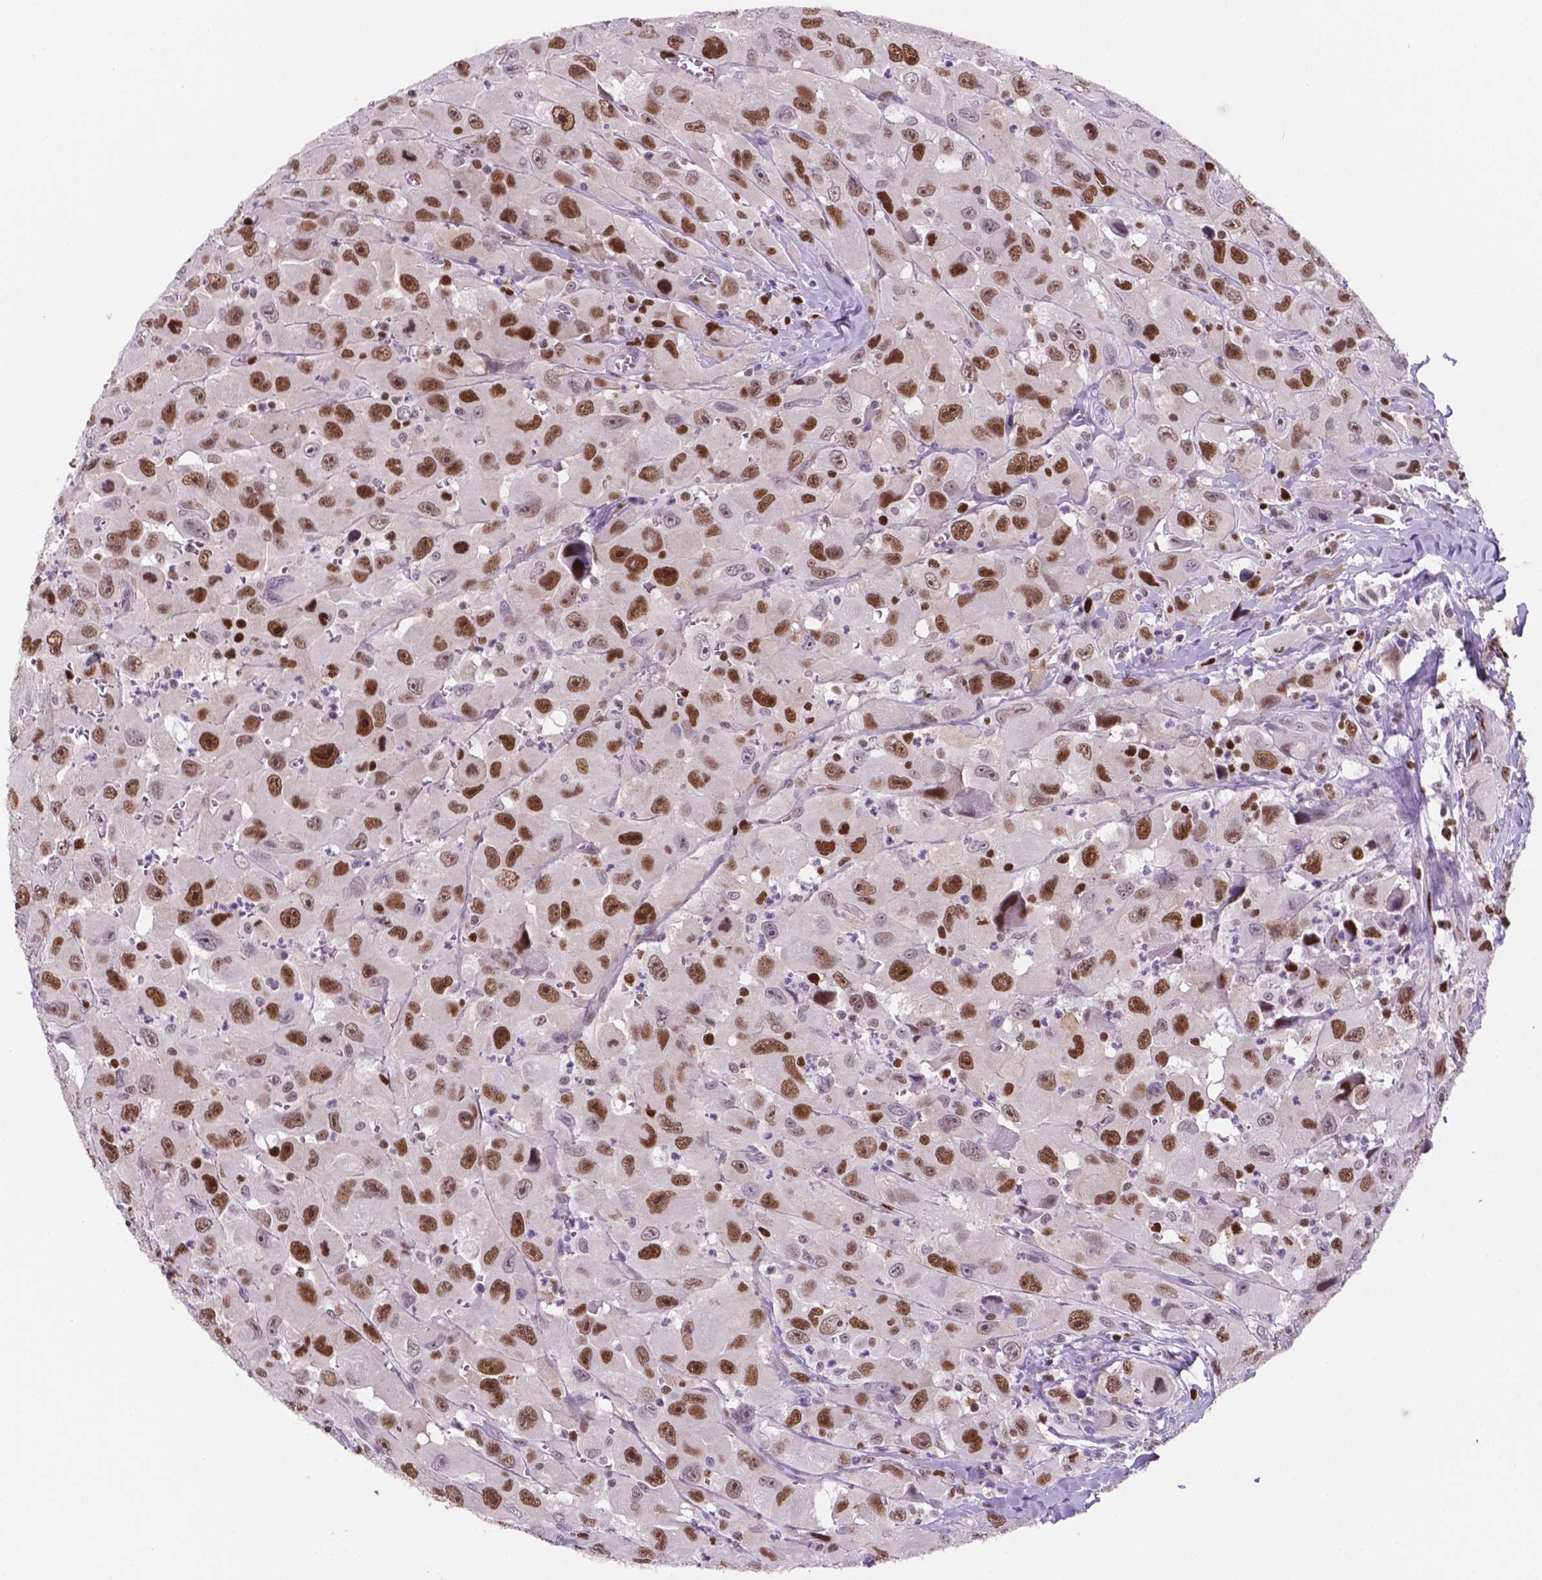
{"staining": {"intensity": "moderate", "quantity": ">75%", "location": "nuclear"}, "tissue": "head and neck cancer", "cell_type": "Tumor cells", "image_type": "cancer", "snomed": [{"axis": "morphology", "description": "Squamous cell carcinoma, NOS"}, {"axis": "morphology", "description": "Squamous cell carcinoma, metastatic, NOS"}, {"axis": "topography", "description": "Oral tissue"}, {"axis": "topography", "description": "Head-Neck"}], "caption": "Brown immunohistochemical staining in metastatic squamous cell carcinoma (head and neck) demonstrates moderate nuclear expression in approximately >75% of tumor cells.", "gene": "NCAPH2", "patient": {"sex": "female", "age": 85}}